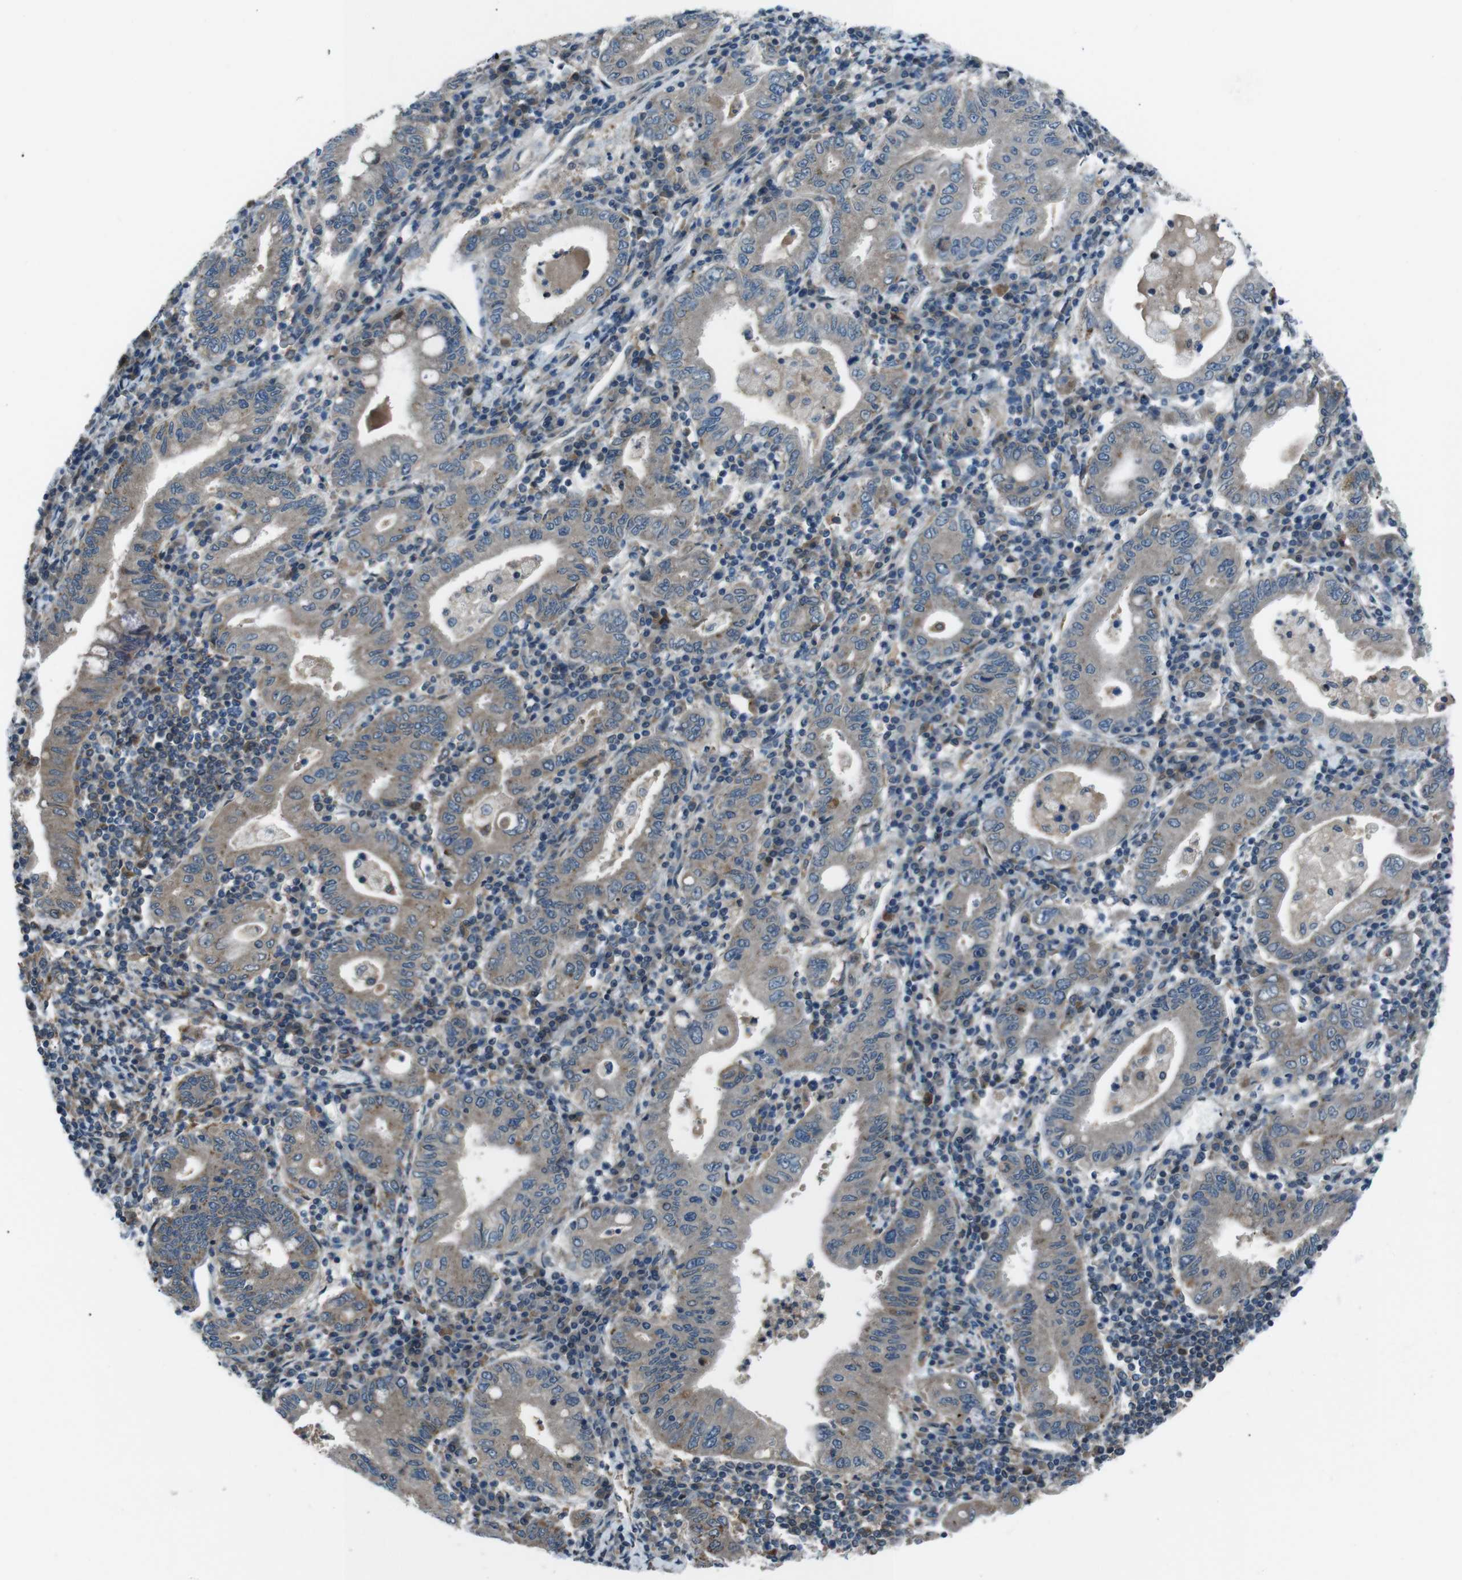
{"staining": {"intensity": "weak", "quantity": "25%-75%", "location": "cytoplasmic/membranous"}, "tissue": "stomach cancer", "cell_type": "Tumor cells", "image_type": "cancer", "snomed": [{"axis": "morphology", "description": "Normal tissue, NOS"}, {"axis": "morphology", "description": "Adenocarcinoma, NOS"}, {"axis": "topography", "description": "Esophagus"}, {"axis": "topography", "description": "Stomach, upper"}, {"axis": "topography", "description": "Peripheral nerve tissue"}], "caption": "Immunohistochemistry (IHC) histopathology image of neoplastic tissue: stomach adenocarcinoma stained using immunohistochemistry reveals low levels of weak protein expression localized specifically in the cytoplasmic/membranous of tumor cells, appearing as a cytoplasmic/membranous brown color.", "gene": "SLC27A4", "patient": {"sex": "male", "age": 62}}